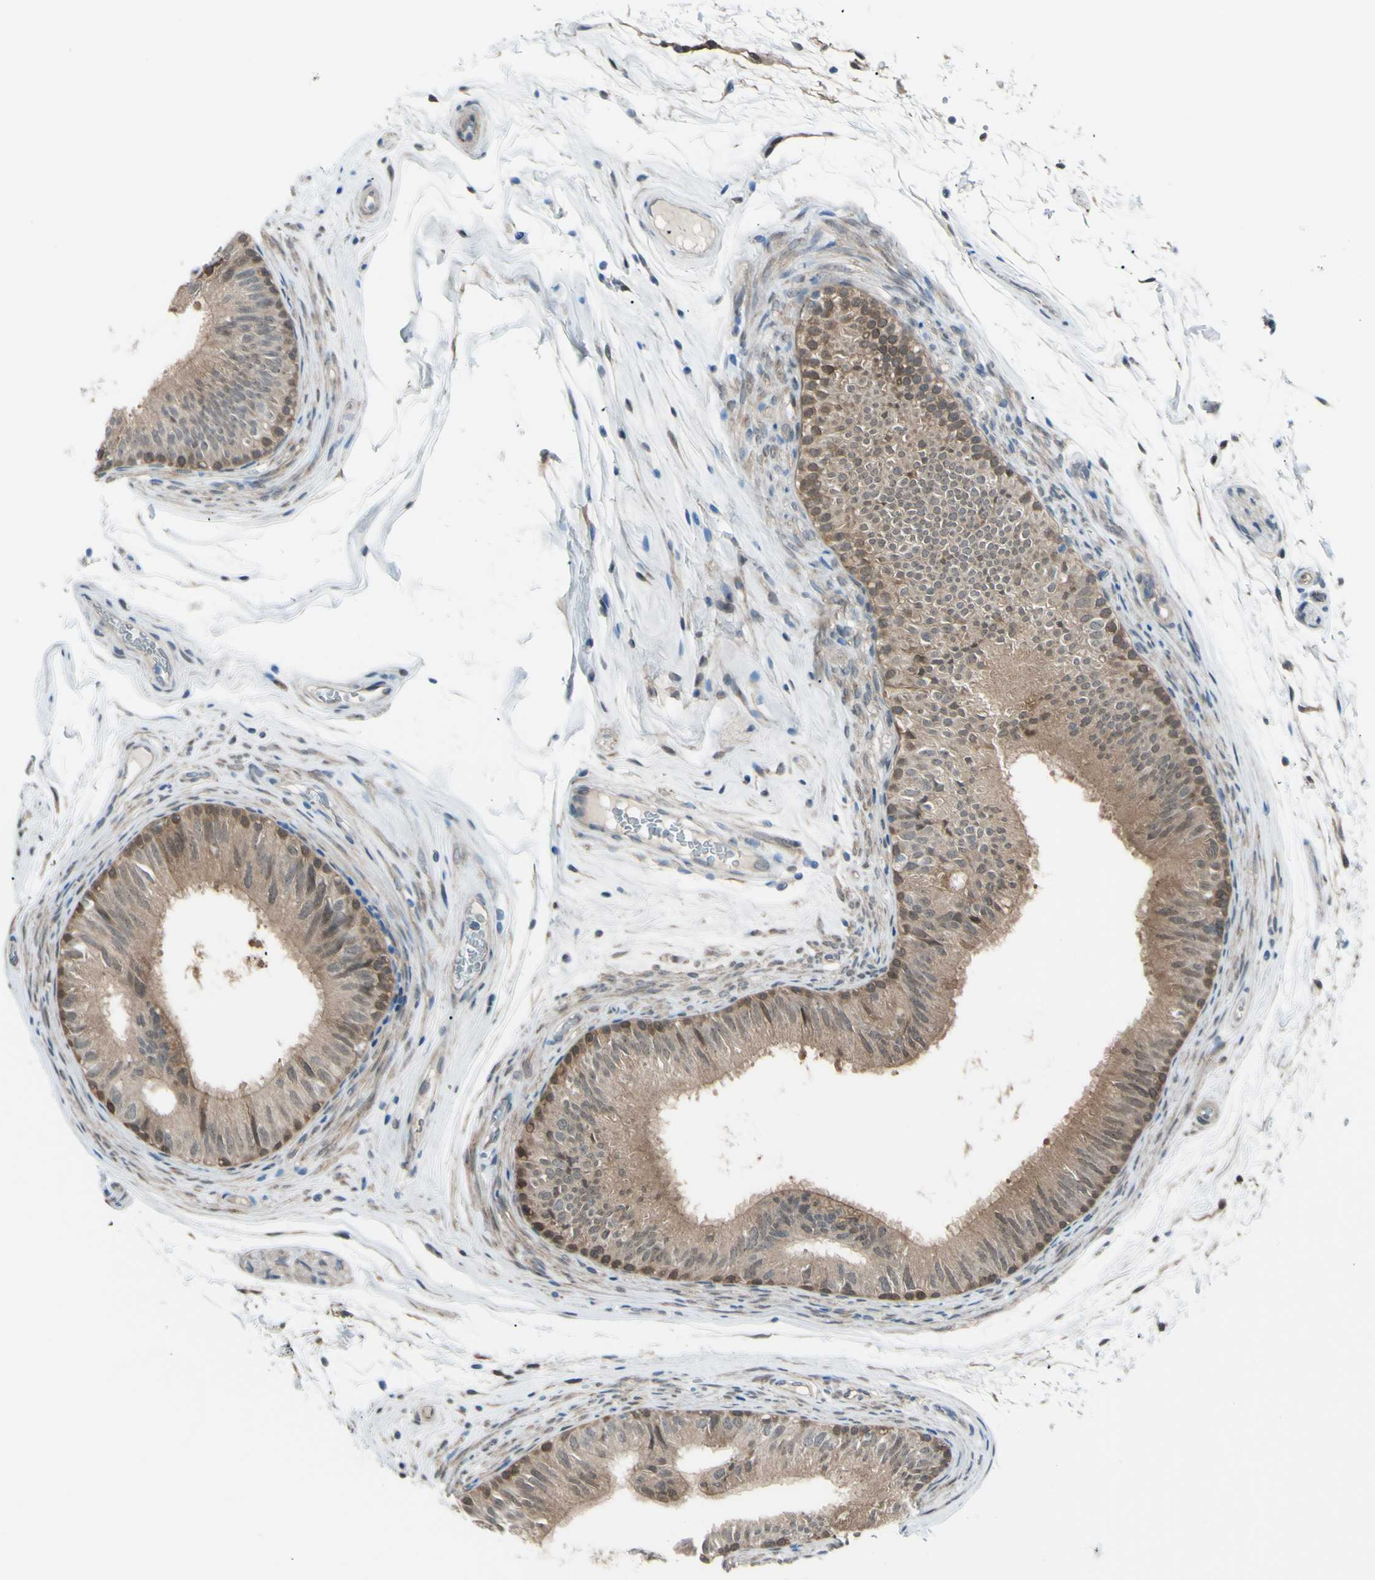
{"staining": {"intensity": "moderate", "quantity": ">75%", "location": "cytoplasmic/membranous"}, "tissue": "epididymis", "cell_type": "Glandular cells", "image_type": "normal", "snomed": [{"axis": "morphology", "description": "Normal tissue, NOS"}, {"axis": "topography", "description": "Epididymis"}], "caption": "IHC micrograph of normal human epididymis stained for a protein (brown), which demonstrates medium levels of moderate cytoplasmic/membranous expression in approximately >75% of glandular cells.", "gene": "YWHAQ", "patient": {"sex": "male", "age": 36}}